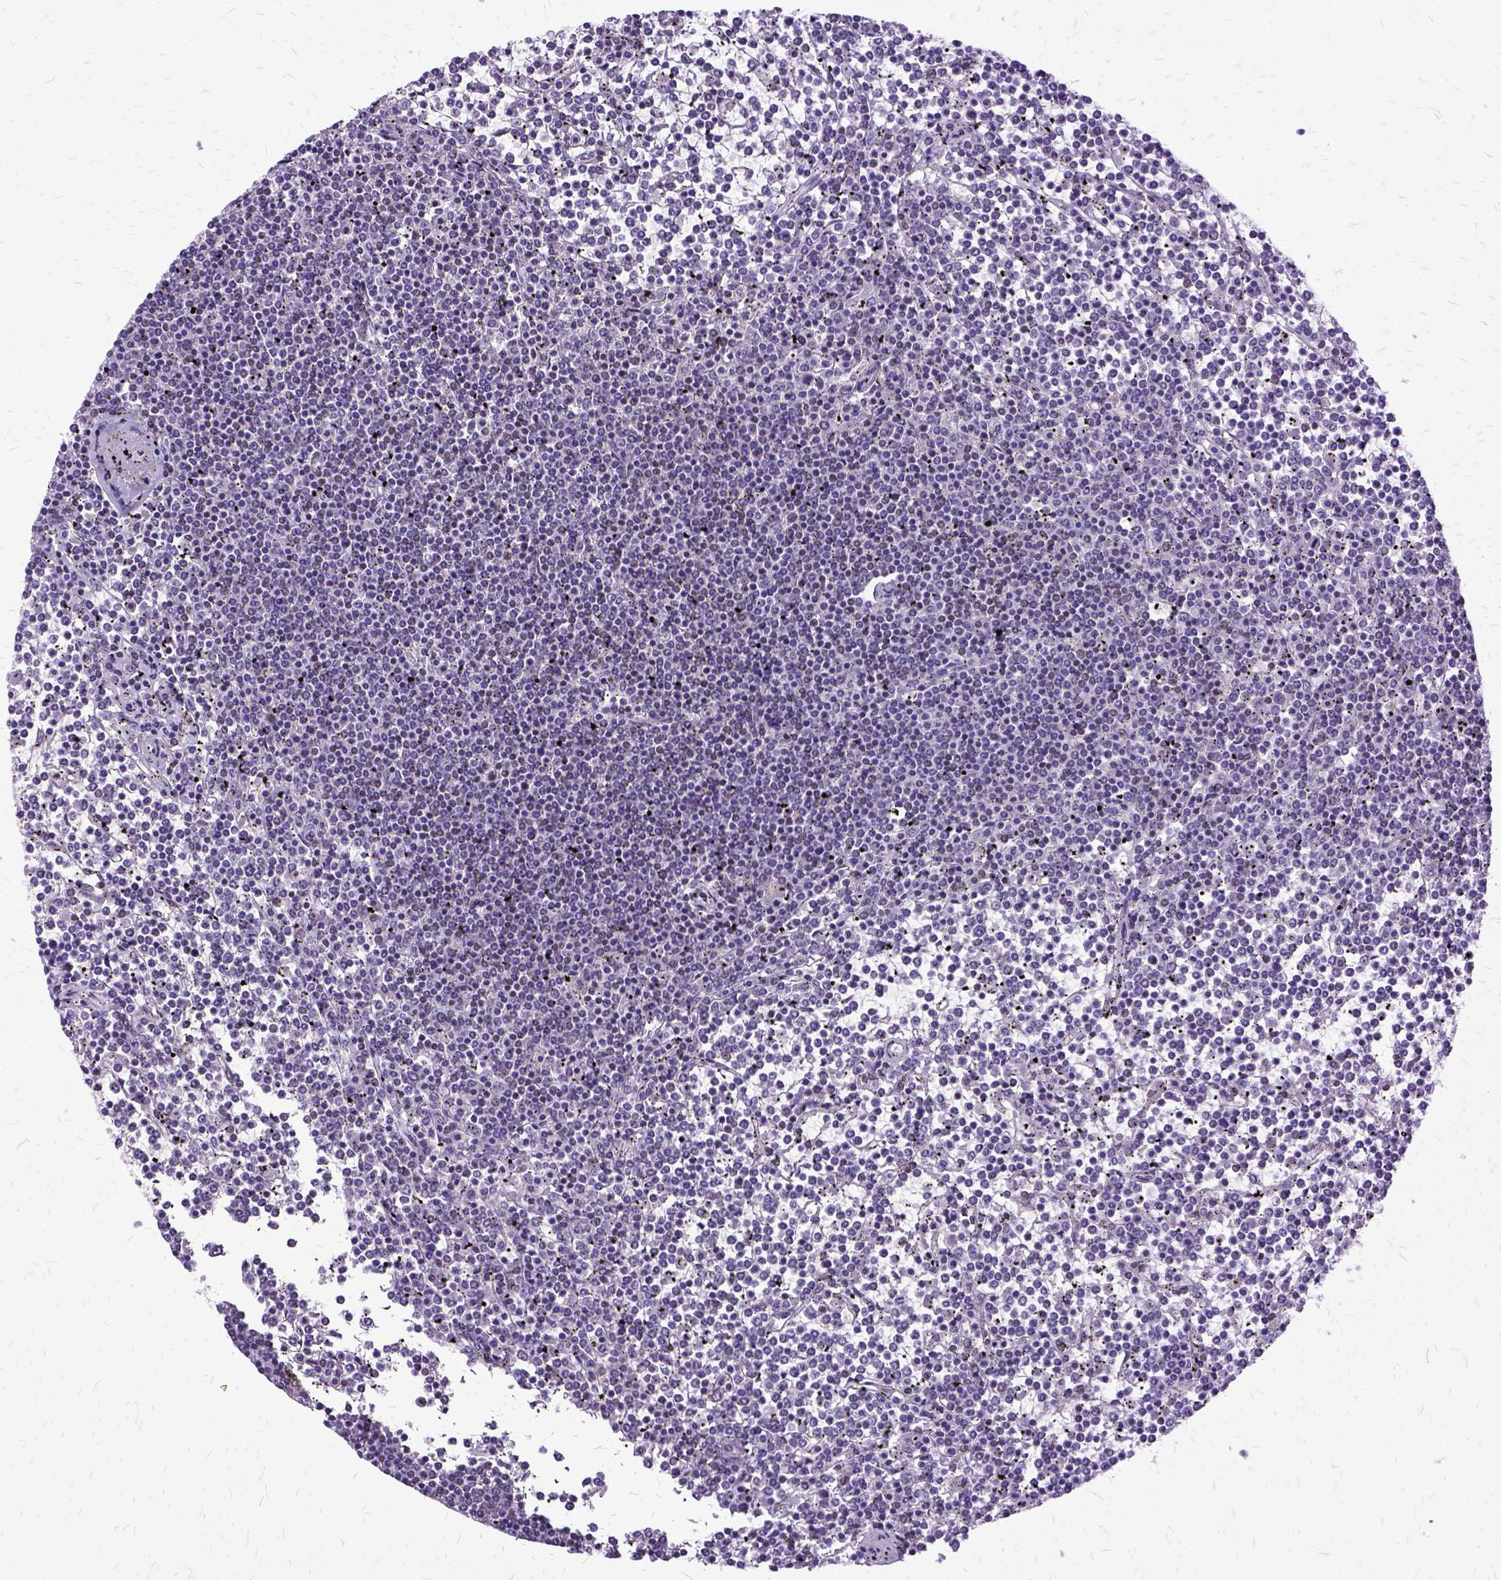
{"staining": {"intensity": "negative", "quantity": "none", "location": "none"}, "tissue": "lymphoma", "cell_type": "Tumor cells", "image_type": "cancer", "snomed": [{"axis": "morphology", "description": "Malignant lymphoma, non-Hodgkin's type, Low grade"}, {"axis": "topography", "description": "Spleen"}], "caption": "There is no significant expression in tumor cells of lymphoma.", "gene": "SETD1A", "patient": {"sex": "female", "age": 19}}